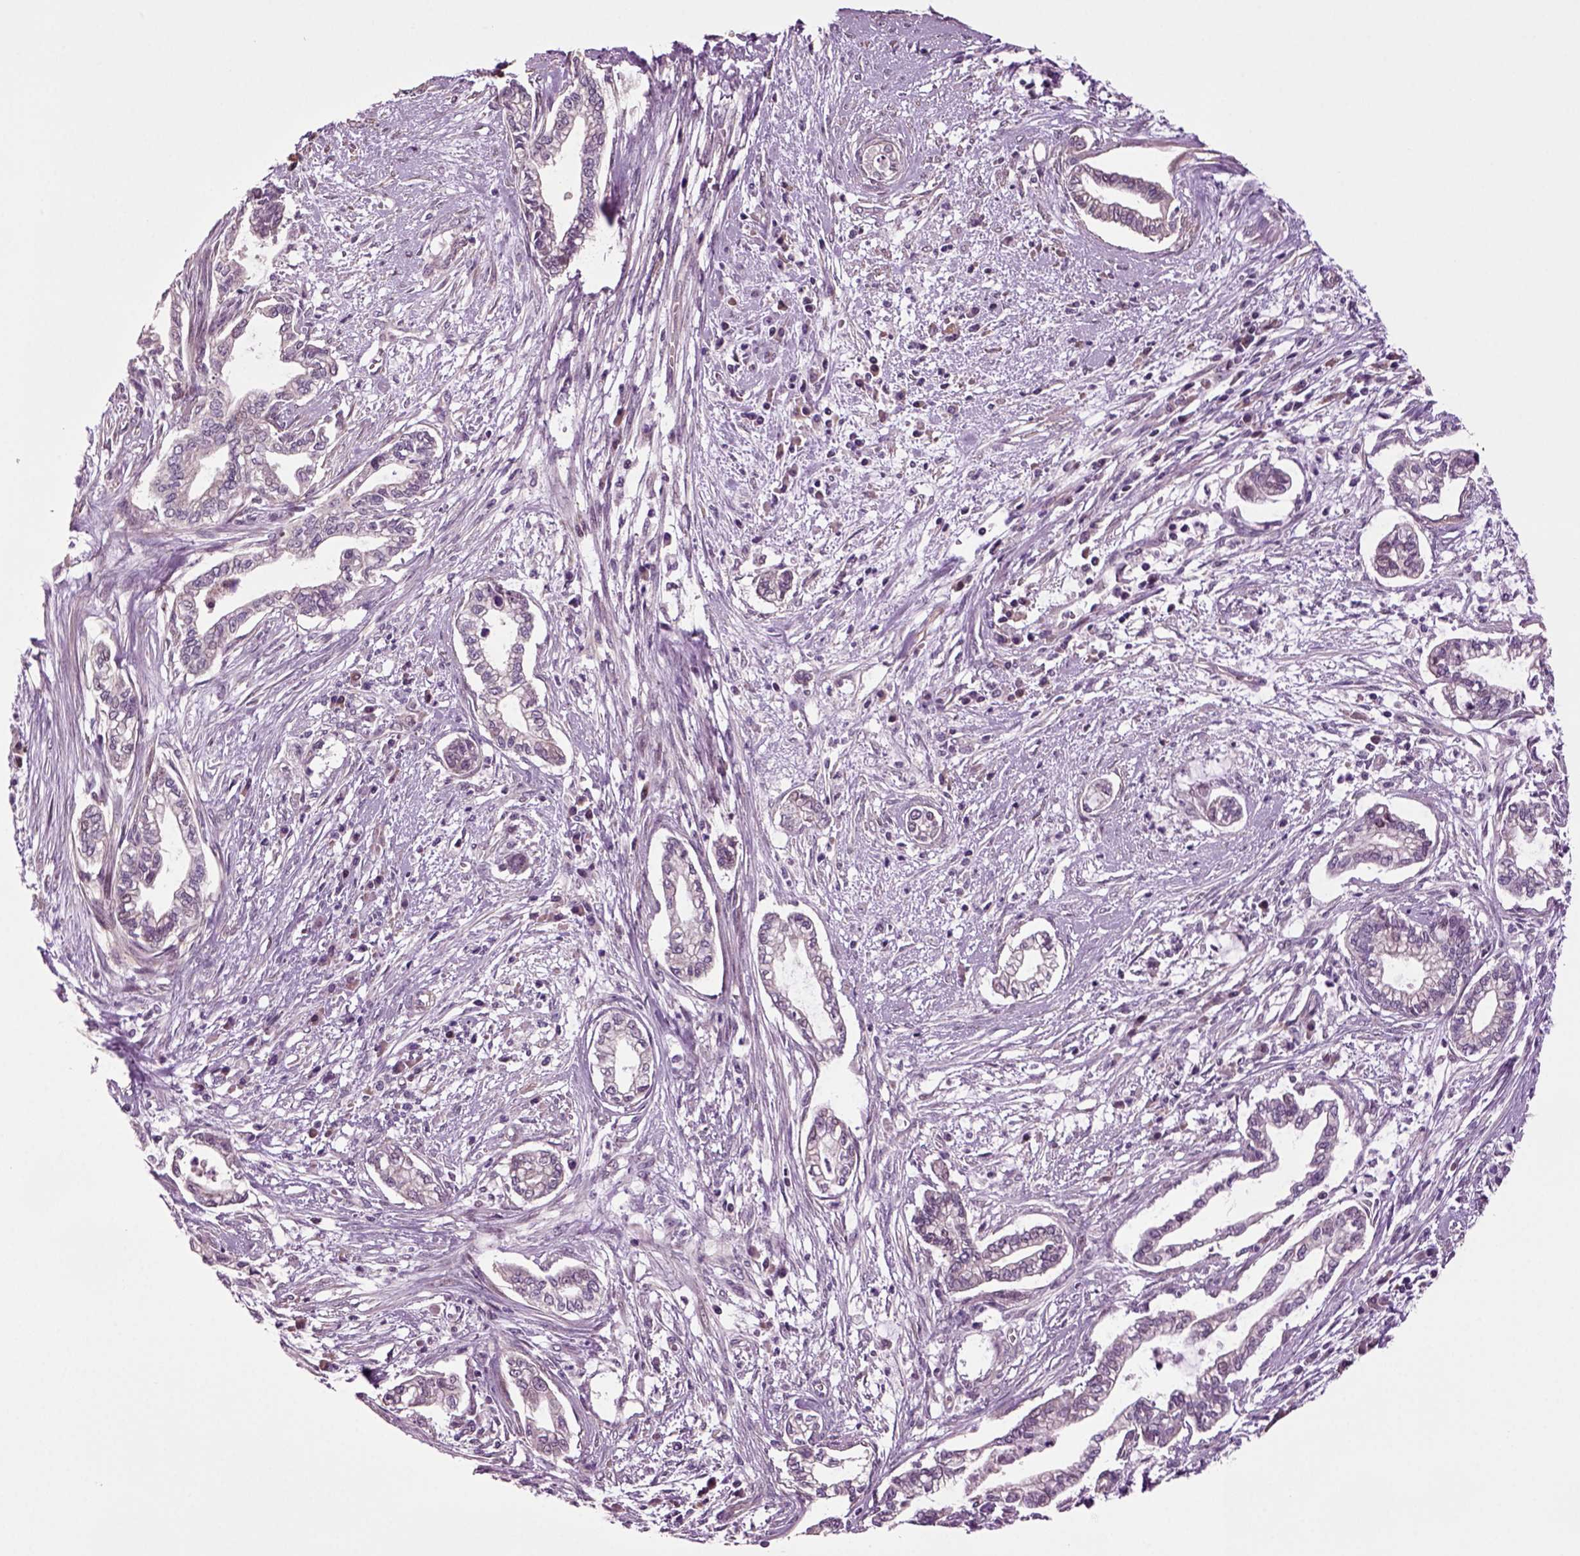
{"staining": {"intensity": "negative", "quantity": "none", "location": "none"}, "tissue": "cervical cancer", "cell_type": "Tumor cells", "image_type": "cancer", "snomed": [{"axis": "morphology", "description": "Adenocarcinoma, NOS"}, {"axis": "topography", "description": "Cervix"}], "caption": "Micrograph shows no significant protein expression in tumor cells of cervical cancer (adenocarcinoma).", "gene": "HAGHL", "patient": {"sex": "female", "age": 62}}